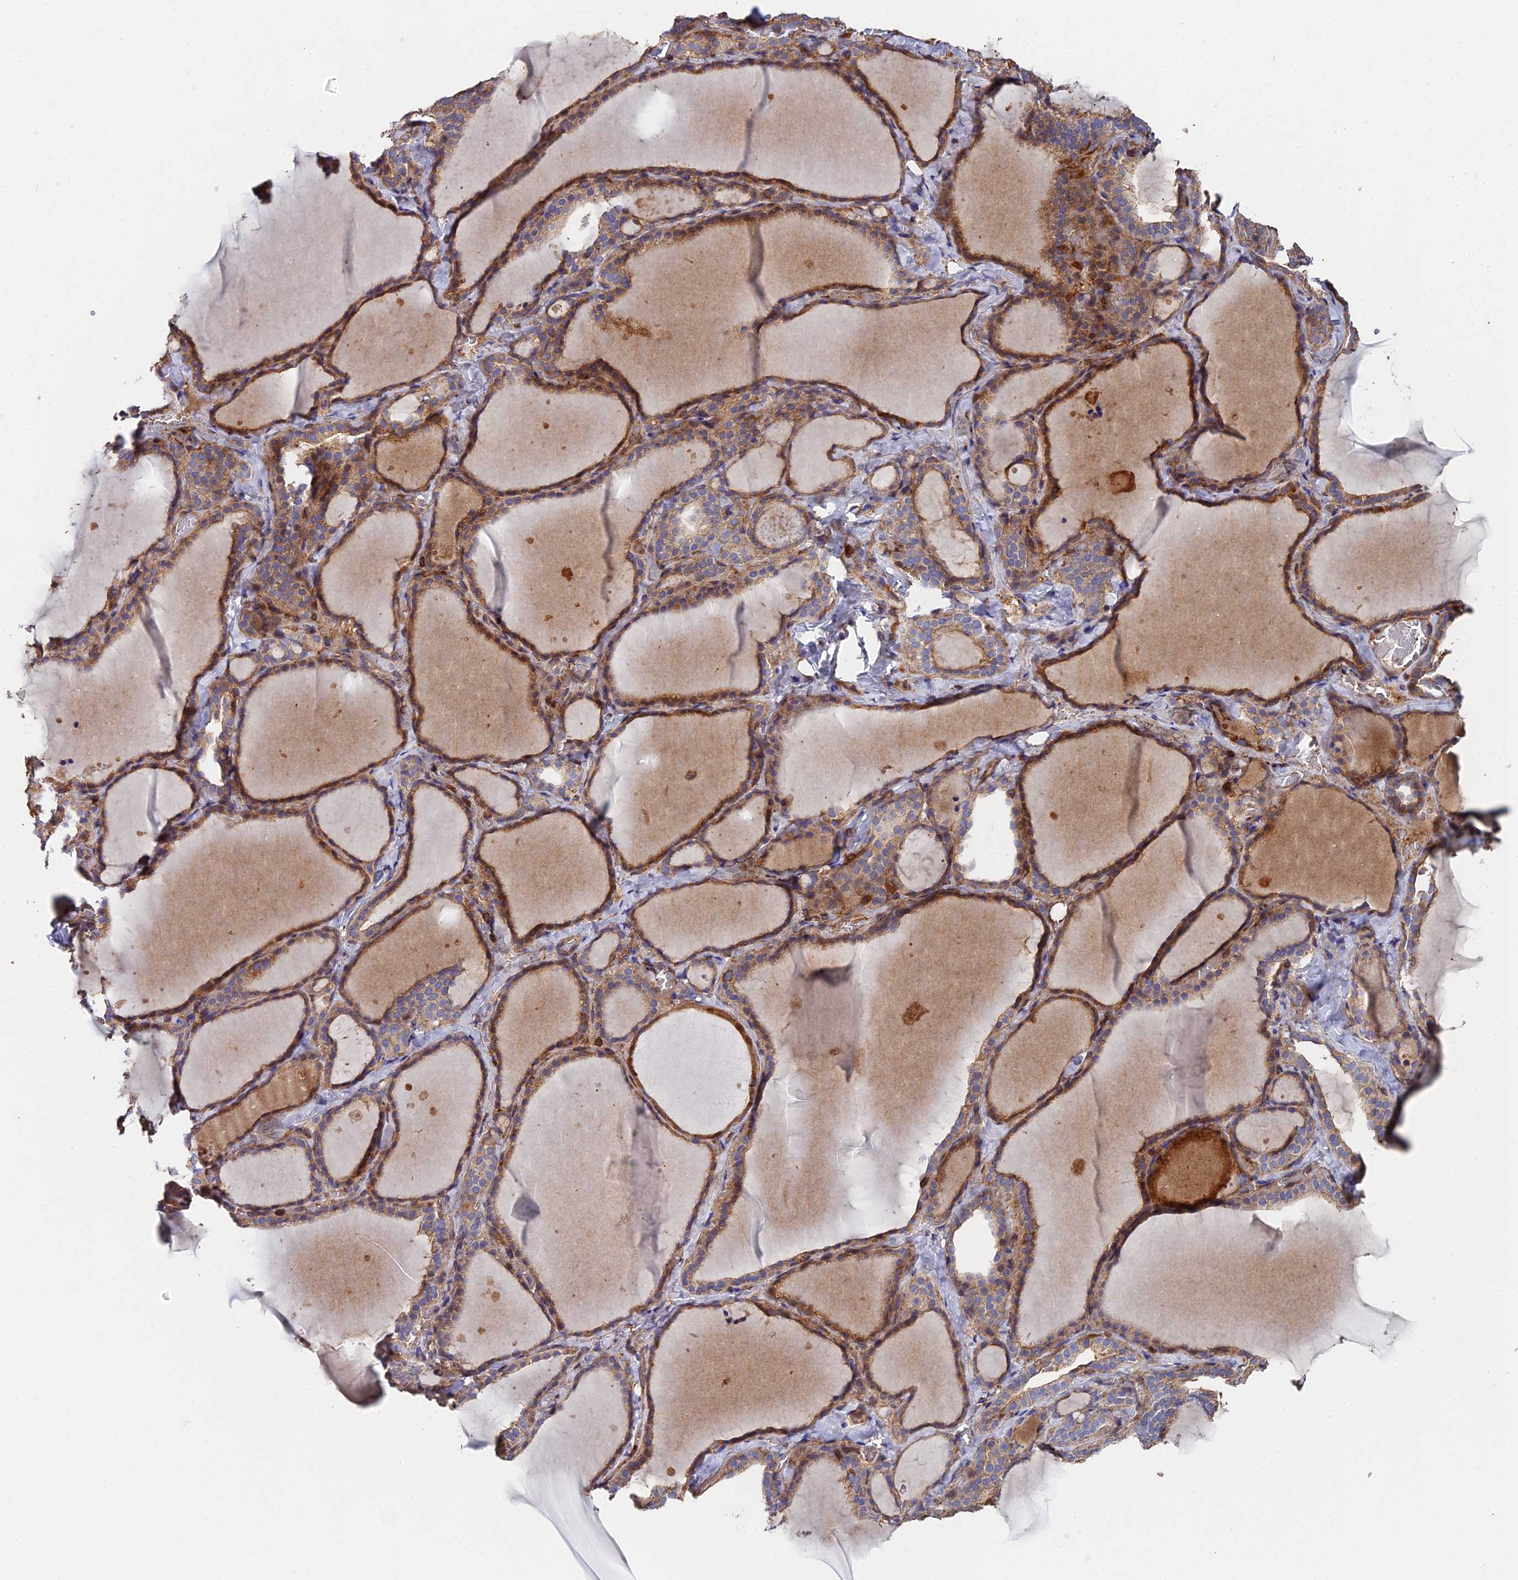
{"staining": {"intensity": "moderate", "quantity": ">75%", "location": "cytoplasmic/membranous"}, "tissue": "thyroid gland", "cell_type": "Glandular cells", "image_type": "normal", "snomed": [{"axis": "morphology", "description": "Normal tissue, NOS"}, {"axis": "topography", "description": "Thyroid gland"}], "caption": "Immunohistochemical staining of normal human thyroid gland demonstrates medium levels of moderate cytoplasmic/membranous expression in about >75% of glandular cells. (Brightfield microscopy of DAB IHC at high magnification).", "gene": "EXT1", "patient": {"sex": "female", "age": 22}}